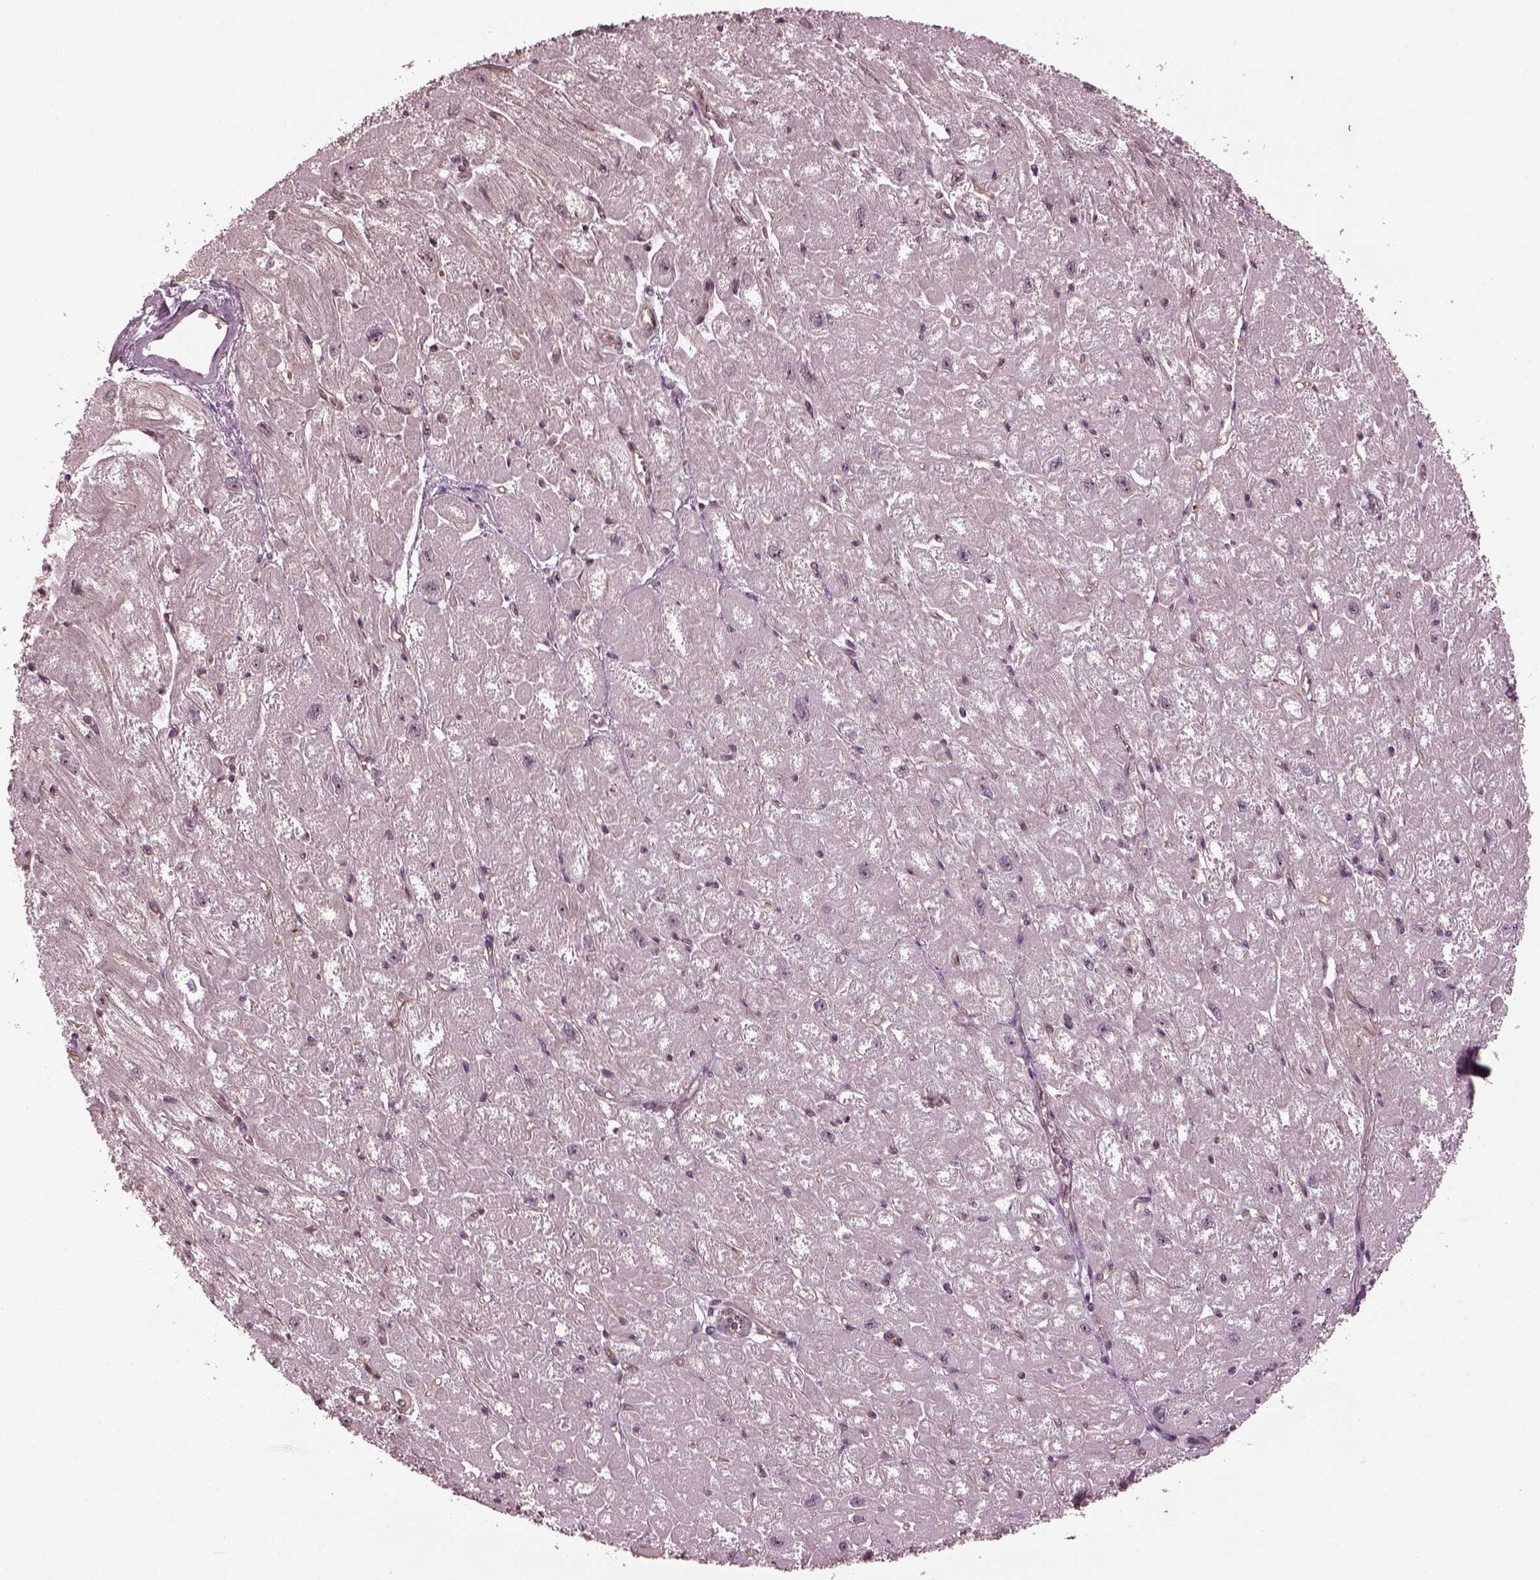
{"staining": {"intensity": "negative", "quantity": "none", "location": "none"}, "tissue": "heart muscle", "cell_type": "Cardiomyocytes", "image_type": "normal", "snomed": [{"axis": "morphology", "description": "Normal tissue, NOS"}, {"axis": "topography", "description": "Heart"}], "caption": "The histopathology image shows no staining of cardiomyocytes in unremarkable heart muscle. Brightfield microscopy of IHC stained with DAB (brown) and hematoxylin (blue), captured at high magnification.", "gene": "GNRH1", "patient": {"sex": "male", "age": 61}}